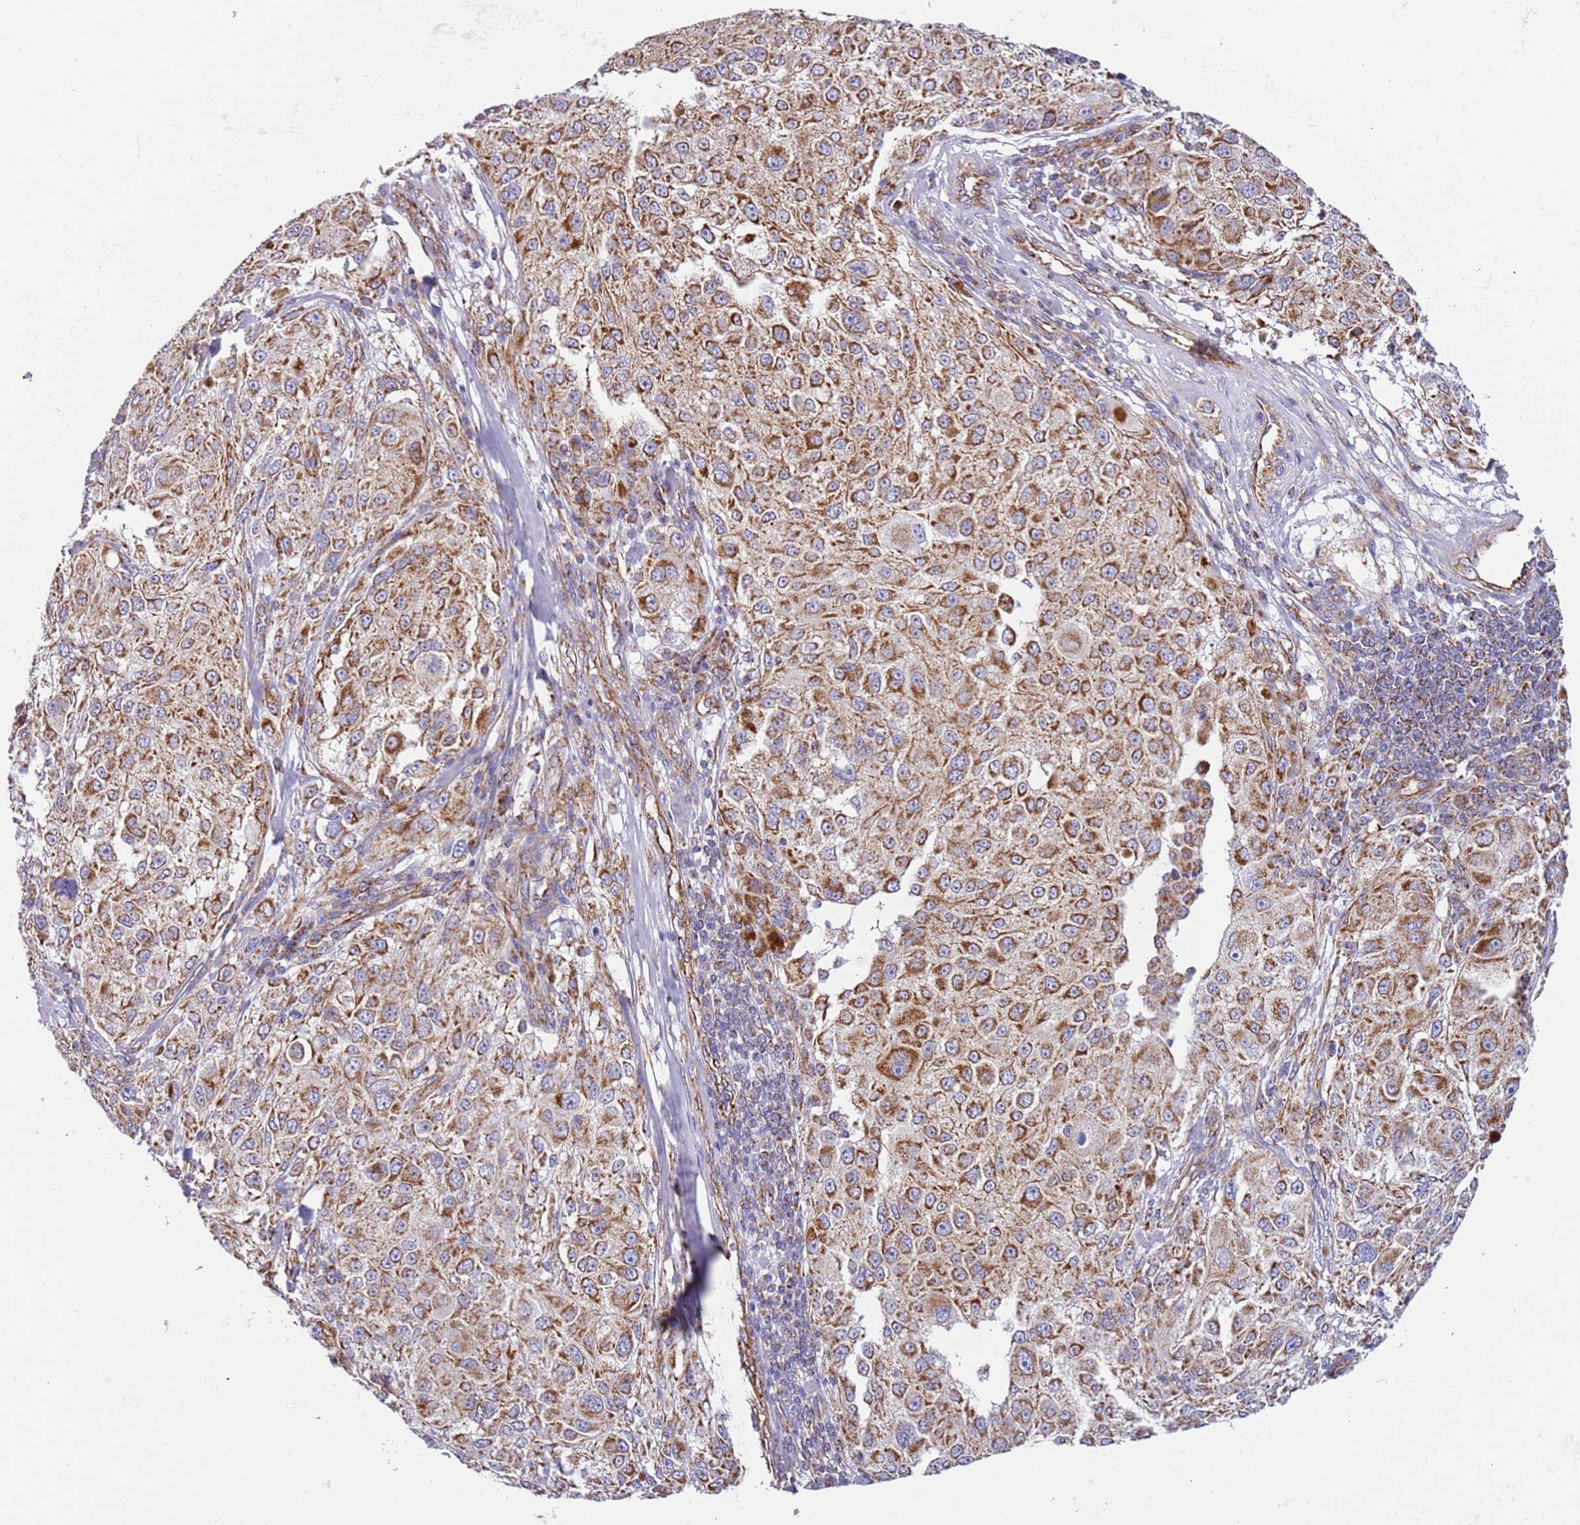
{"staining": {"intensity": "strong", "quantity": "25%-75%", "location": "cytoplasmic/membranous"}, "tissue": "melanoma", "cell_type": "Tumor cells", "image_type": "cancer", "snomed": [{"axis": "morphology", "description": "Necrosis, NOS"}, {"axis": "morphology", "description": "Malignant melanoma, NOS"}, {"axis": "topography", "description": "Skin"}], "caption": "Immunohistochemical staining of malignant melanoma exhibits high levels of strong cytoplasmic/membranous protein positivity in approximately 25%-75% of tumor cells. (DAB = brown stain, brightfield microscopy at high magnification).", "gene": "MRPL20", "patient": {"sex": "female", "age": 87}}